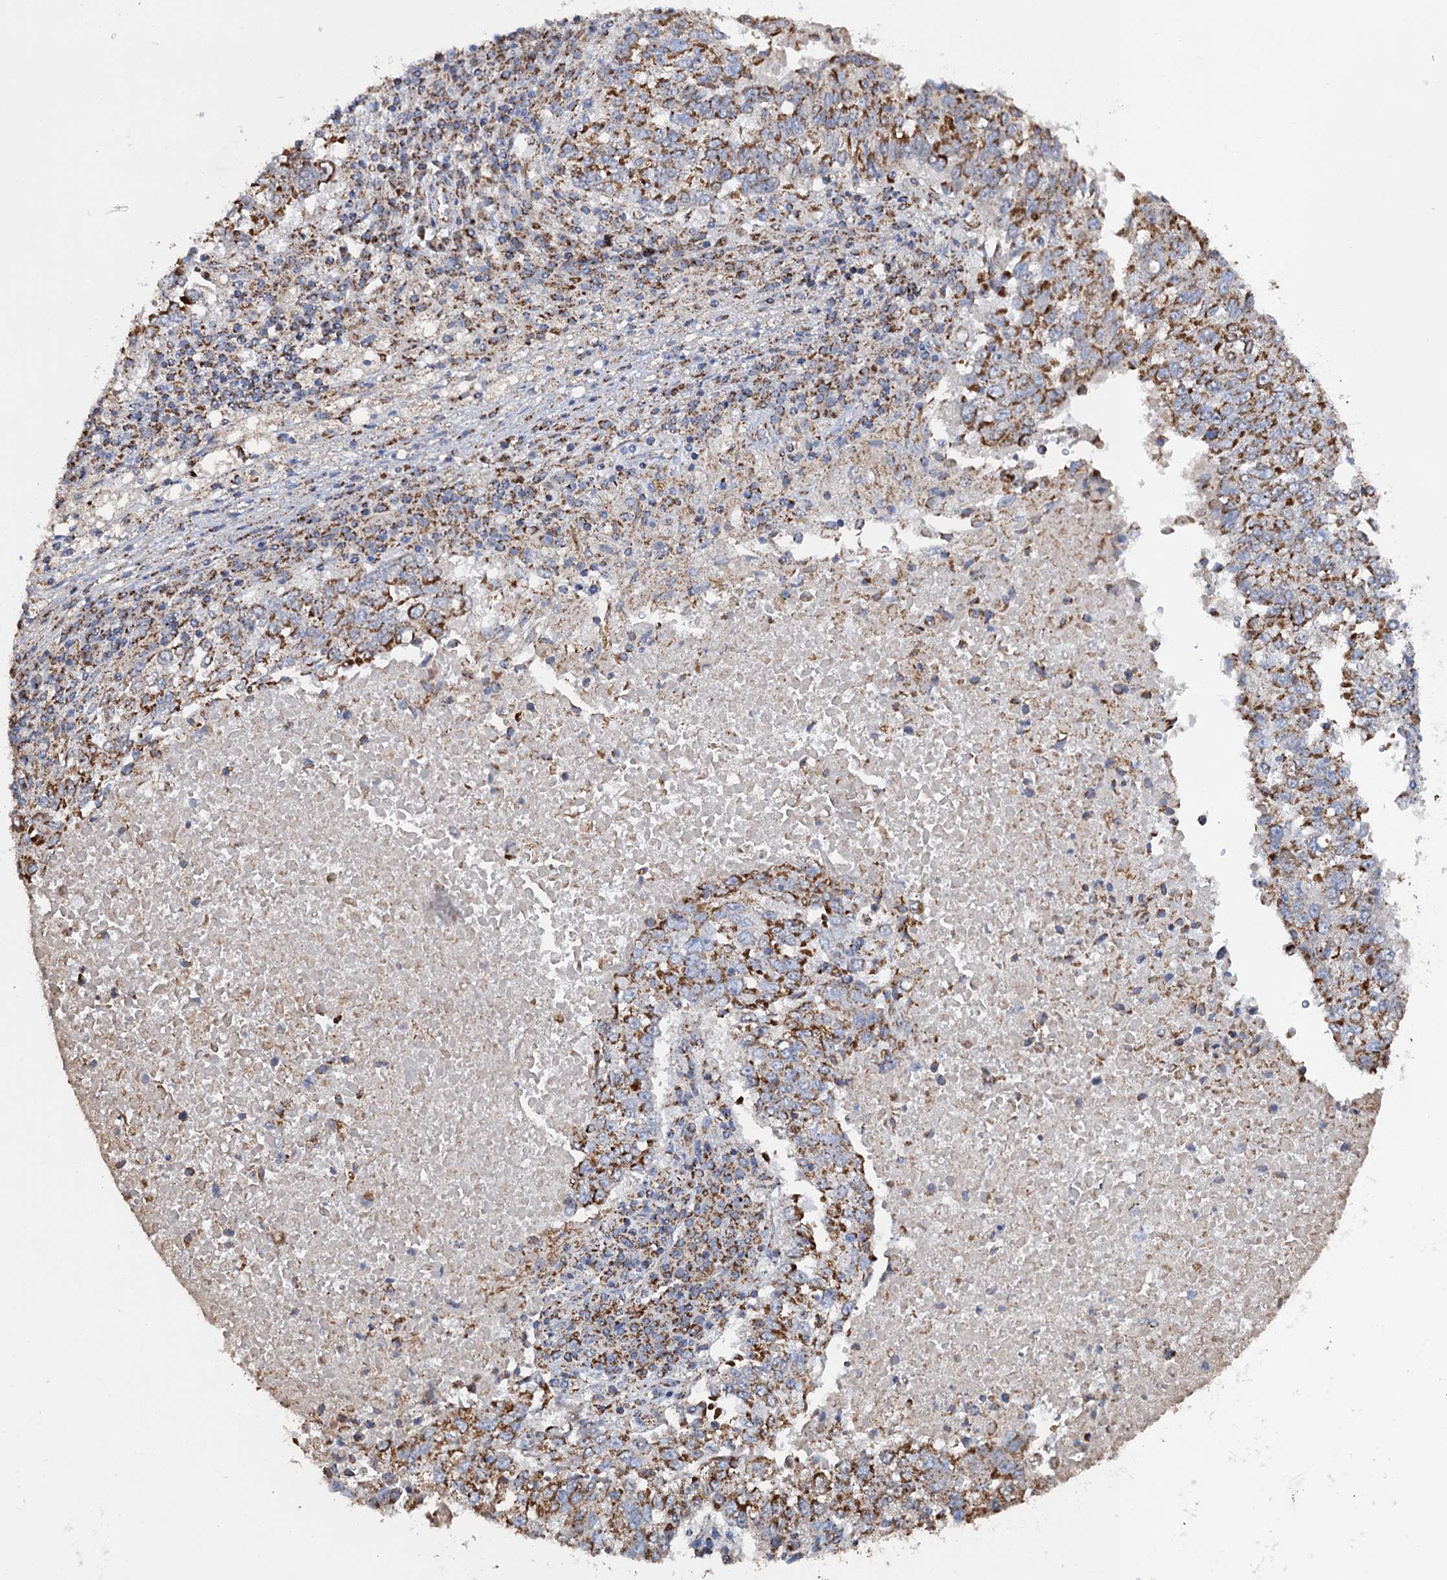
{"staining": {"intensity": "moderate", "quantity": ">75%", "location": "cytoplasmic/membranous"}, "tissue": "lung cancer", "cell_type": "Tumor cells", "image_type": "cancer", "snomed": [{"axis": "morphology", "description": "Squamous cell carcinoma, NOS"}, {"axis": "topography", "description": "Lung"}], "caption": "Moderate cytoplasmic/membranous staining for a protein is present in about >75% of tumor cells of lung cancer using immunohistochemistry (IHC).", "gene": "GTPBP3", "patient": {"sex": "male", "age": 73}}